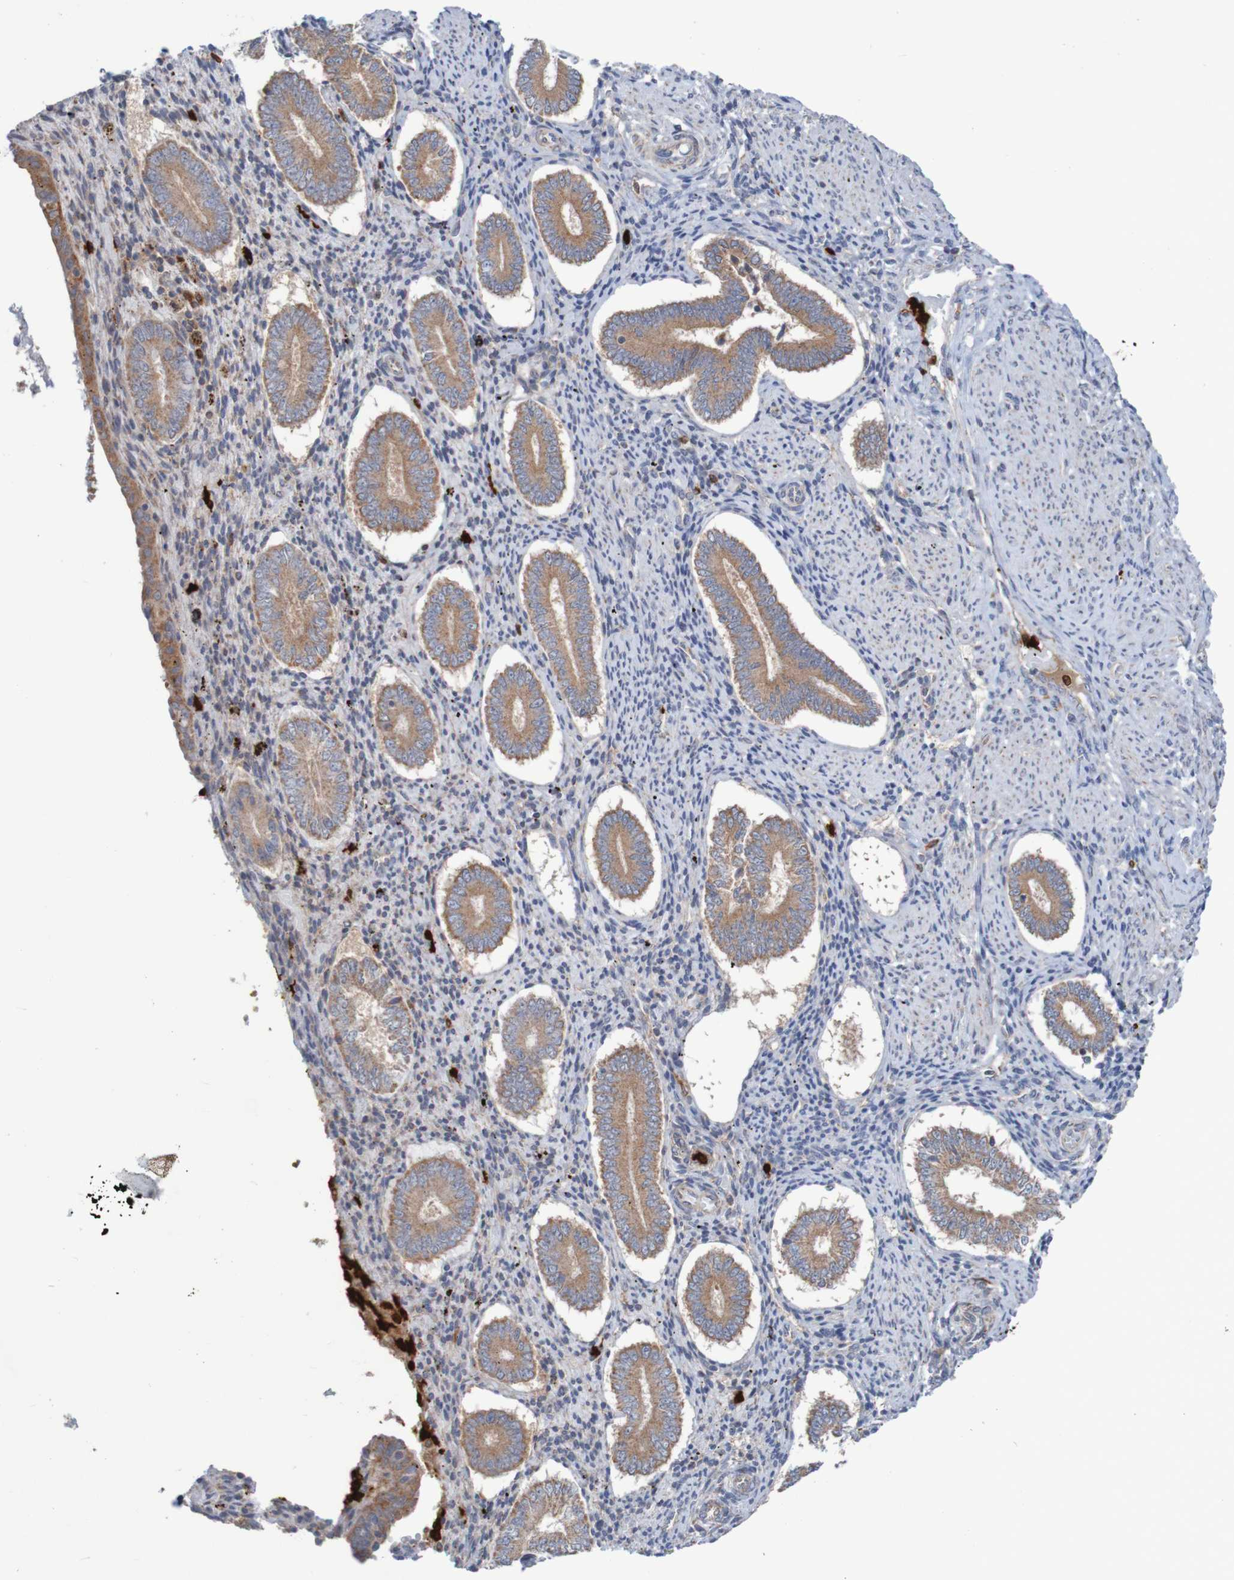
{"staining": {"intensity": "negative", "quantity": "none", "location": "none"}, "tissue": "endometrium", "cell_type": "Cells in endometrial stroma", "image_type": "normal", "snomed": [{"axis": "morphology", "description": "Normal tissue, NOS"}, {"axis": "topography", "description": "Endometrium"}], "caption": "IHC histopathology image of benign endometrium stained for a protein (brown), which demonstrates no positivity in cells in endometrial stroma.", "gene": "PARP4", "patient": {"sex": "female", "age": 42}}